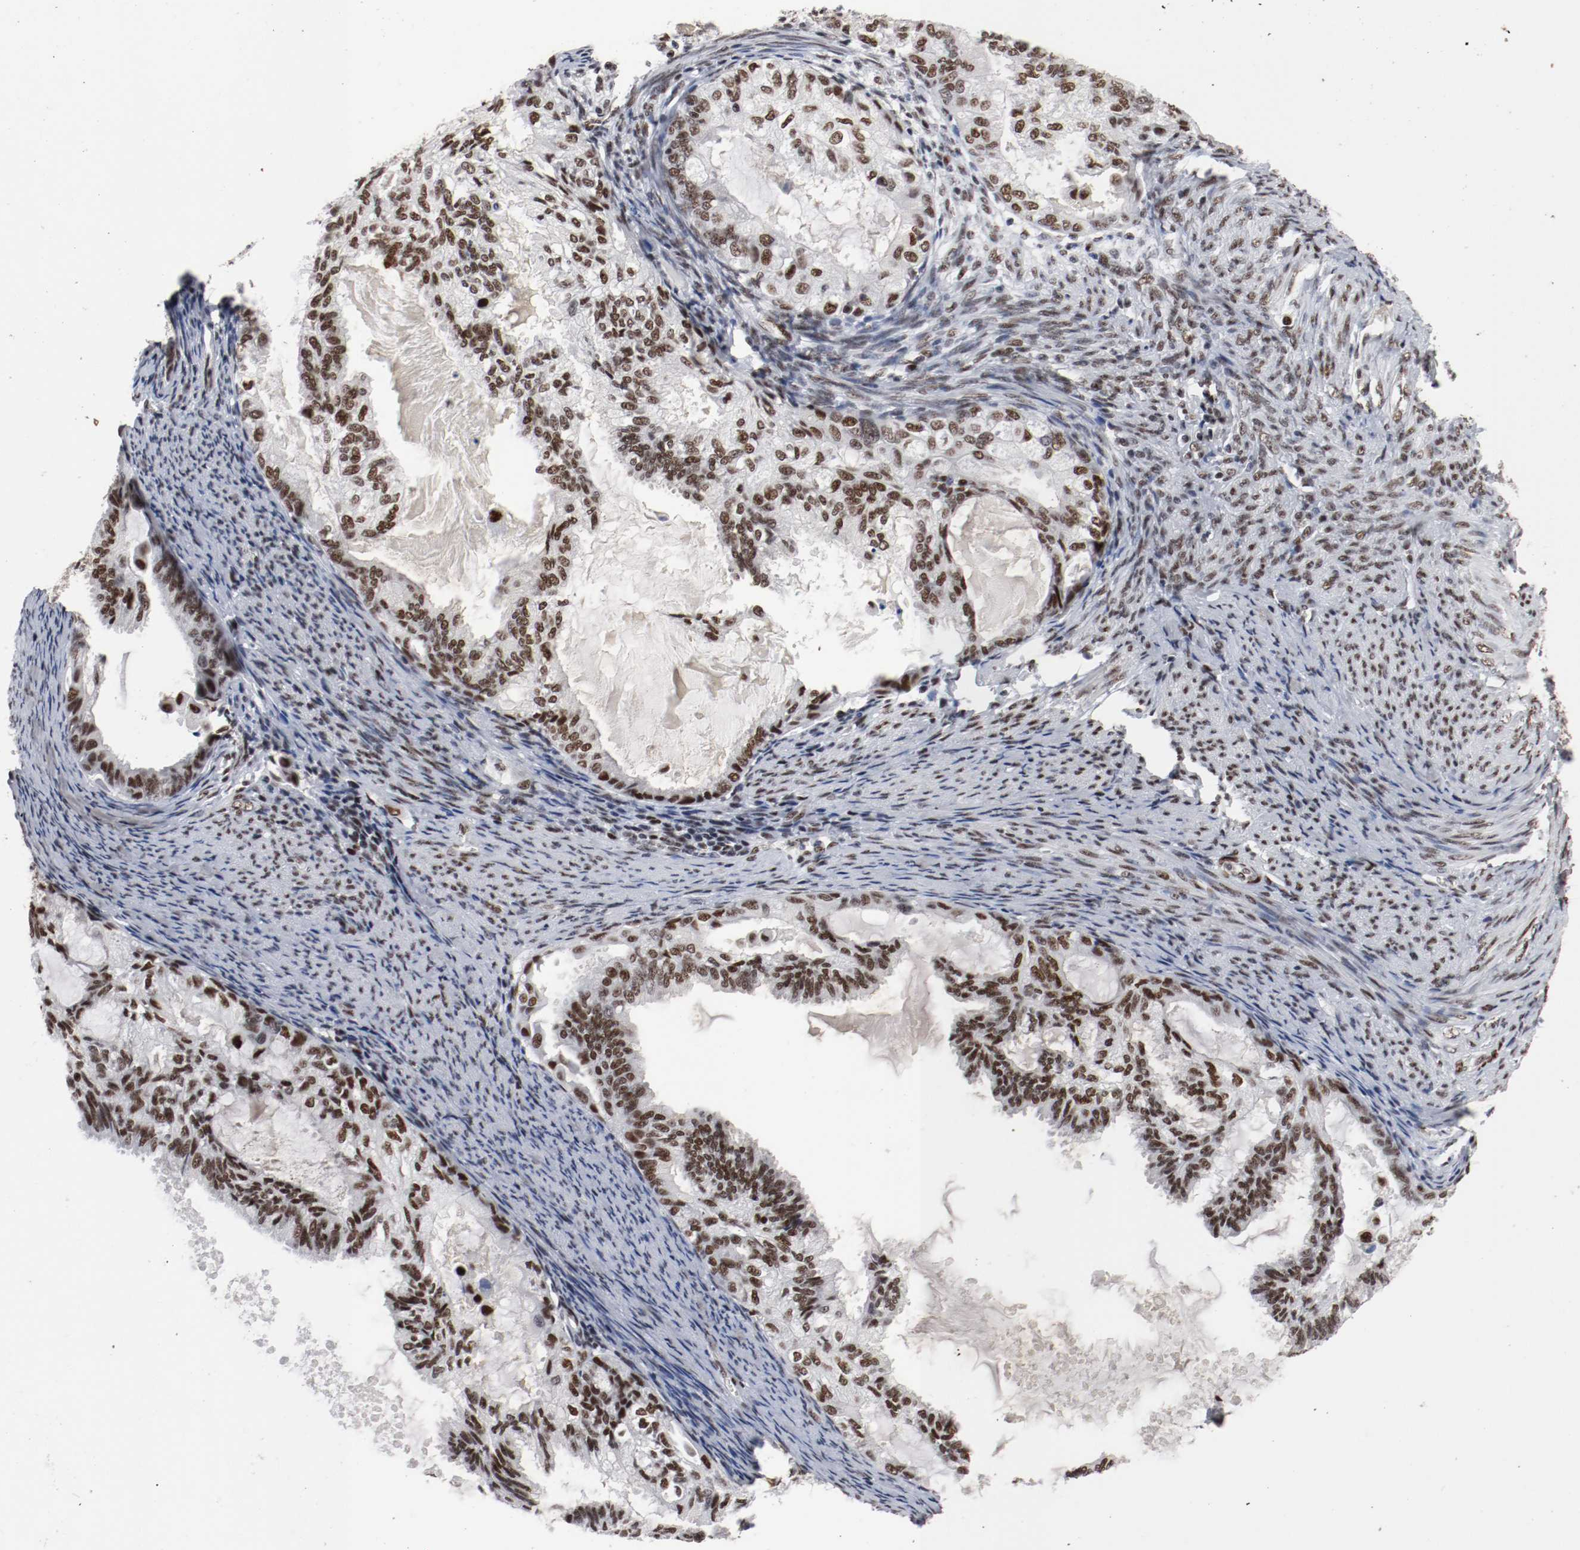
{"staining": {"intensity": "strong", "quantity": ">75%", "location": "nuclear"}, "tissue": "cervical cancer", "cell_type": "Tumor cells", "image_type": "cancer", "snomed": [{"axis": "morphology", "description": "Normal tissue, NOS"}, {"axis": "morphology", "description": "Adenocarcinoma, NOS"}, {"axis": "topography", "description": "Cervix"}, {"axis": "topography", "description": "Endometrium"}], "caption": "This is a histology image of immunohistochemistry (IHC) staining of cervical cancer, which shows strong expression in the nuclear of tumor cells.", "gene": "MEF2D", "patient": {"sex": "female", "age": 86}}